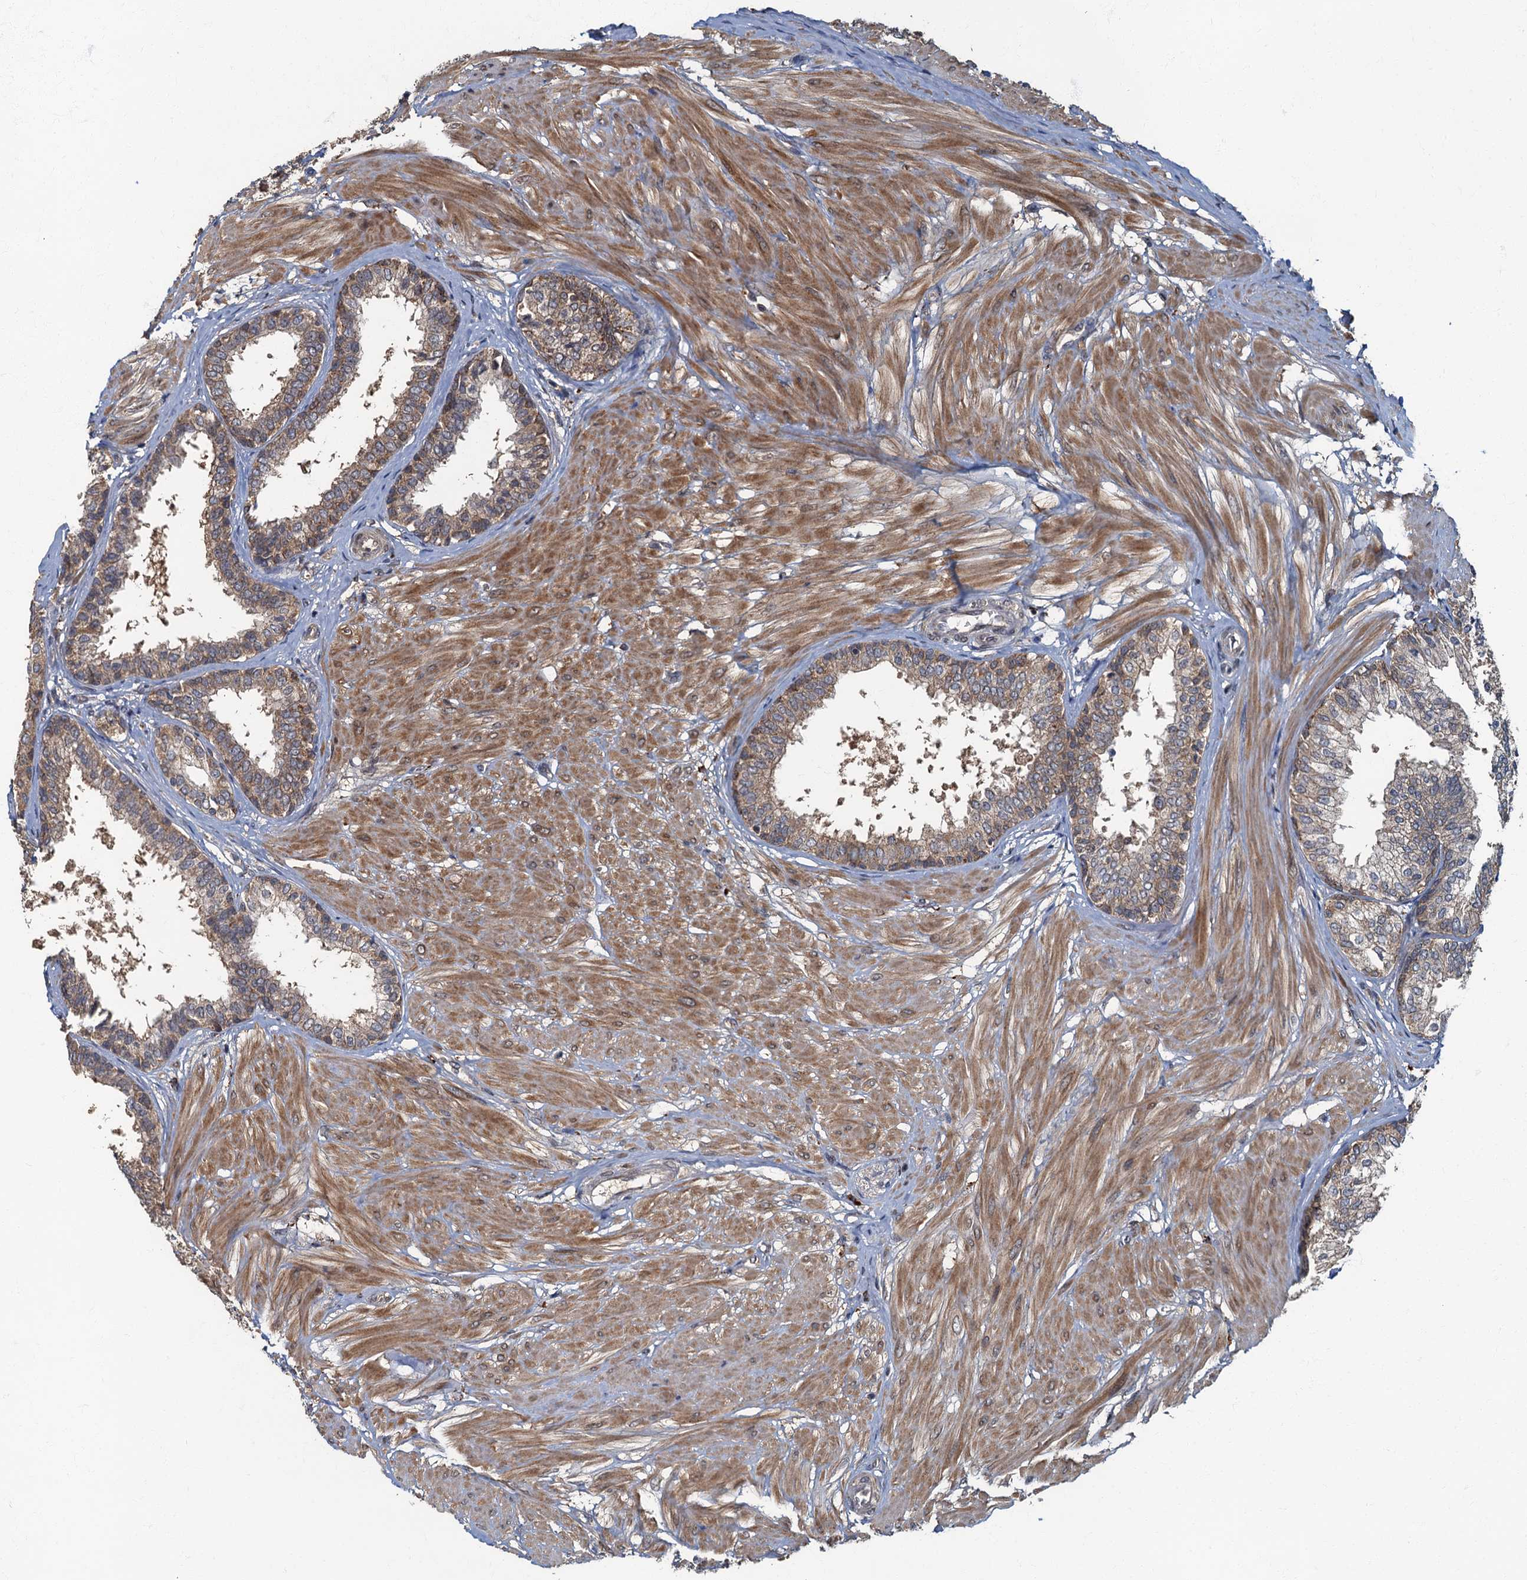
{"staining": {"intensity": "moderate", "quantity": ">75%", "location": "cytoplasmic/membranous"}, "tissue": "prostate", "cell_type": "Glandular cells", "image_type": "normal", "snomed": [{"axis": "morphology", "description": "Normal tissue, NOS"}, {"axis": "topography", "description": "Prostate"}], "caption": "Moderate cytoplasmic/membranous positivity is appreciated in approximately >75% of glandular cells in benign prostate.", "gene": "WDCP", "patient": {"sex": "male", "age": 48}}